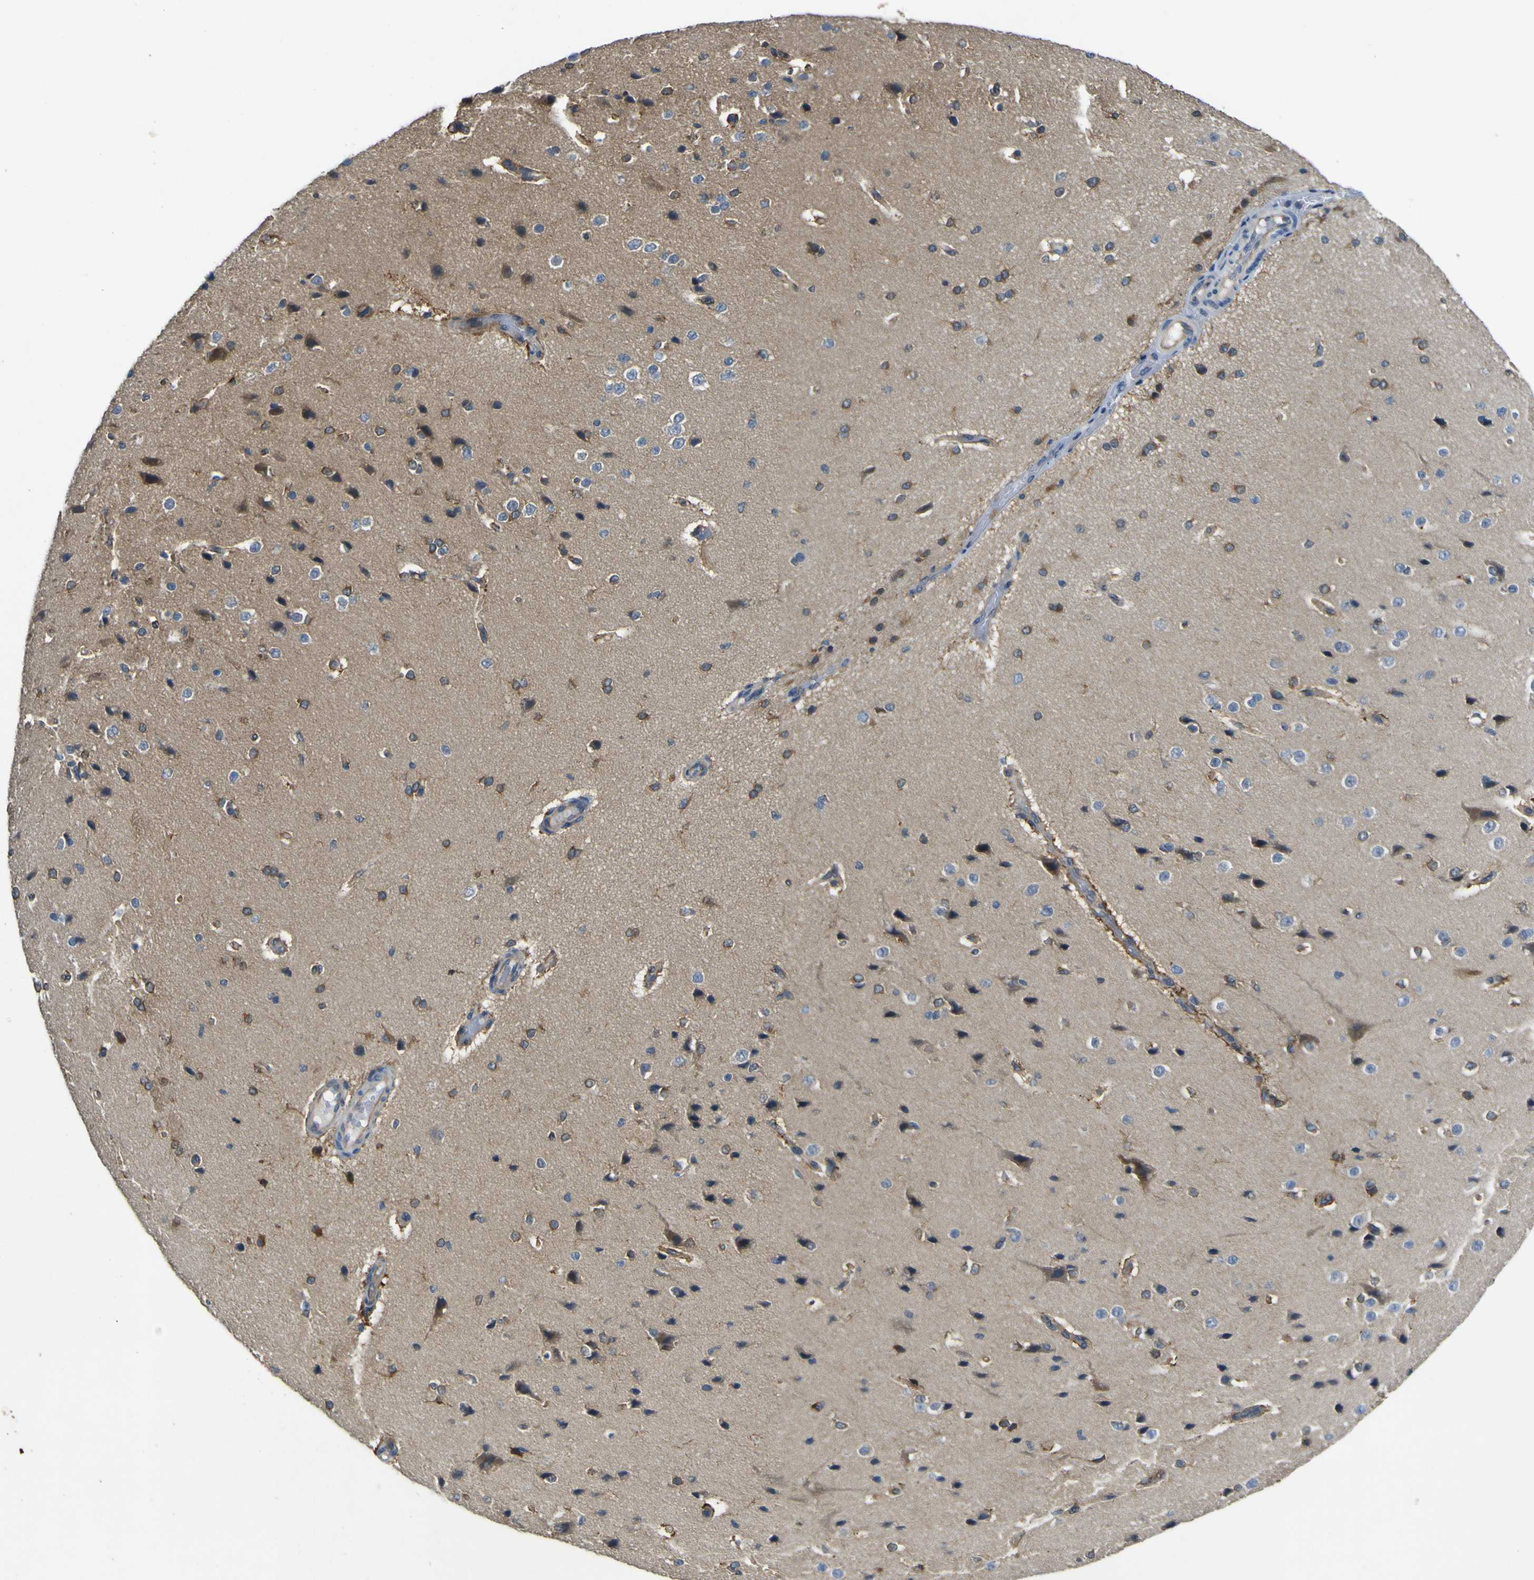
{"staining": {"intensity": "moderate", "quantity": ">75%", "location": "cytoplasmic/membranous"}, "tissue": "cerebral cortex", "cell_type": "Endothelial cells", "image_type": "normal", "snomed": [{"axis": "morphology", "description": "Normal tissue, NOS"}, {"axis": "morphology", "description": "Developmental malformation"}, {"axis": "topography", "description": "Cerebral cortex"}], "caption": "A micrograph of human cerebral cortex stained for a protein demonstrates moderate cytoplasmic/membranous brown staining in endothelial cells. (DAB = brown stain, brightfield microscopy at high magnification).", "gene": "LDLR", "patient": {"sex": "female", "age": 30}}